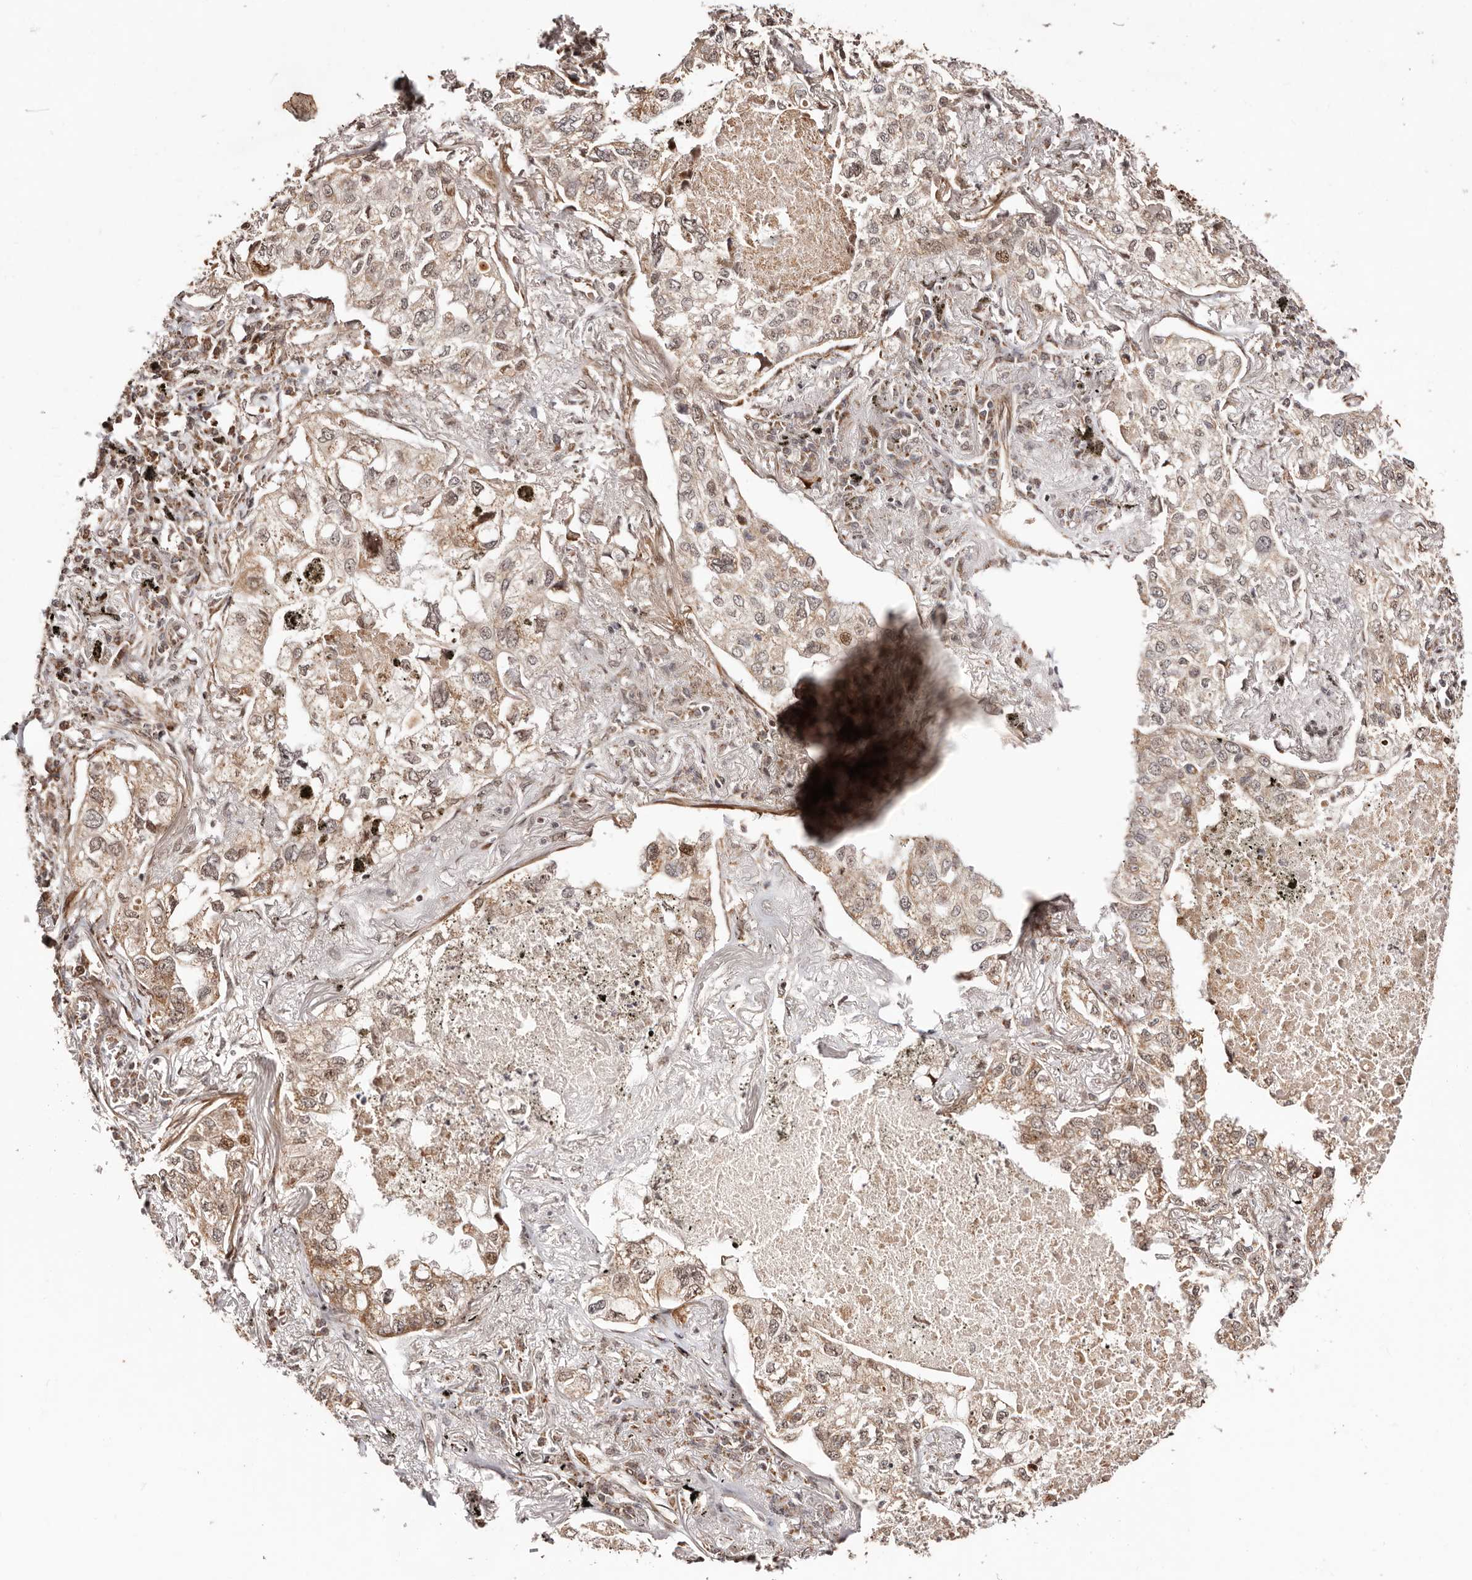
{"staining": {"intensity": "moderate", "quantity": "<25%", "location": "nuclear"}, "tissue": "lung cancer", "cell_type": "Tumor cells", "image_type": "cancer", "snomed": [{"axis": "morphology", "description": "Adenocarcinoma, NOS"}, {"axis": "topography", "description": "Lung"}], "caption": "High-power microscopy captured an IHC histopathology image of lung cancer (adenocarcinoma), revealing moderate nuclear expression in about <25% of tumor cells. The staining was performed using DAB (3,3'-diaminobenzidine) to visualize the protein expression in brown, while the nuclei were stained in blue with hematoxylin (Magnification: 20x).", "gene": "HIVEP3", "patient": {"sex": "male", "age": 65}}